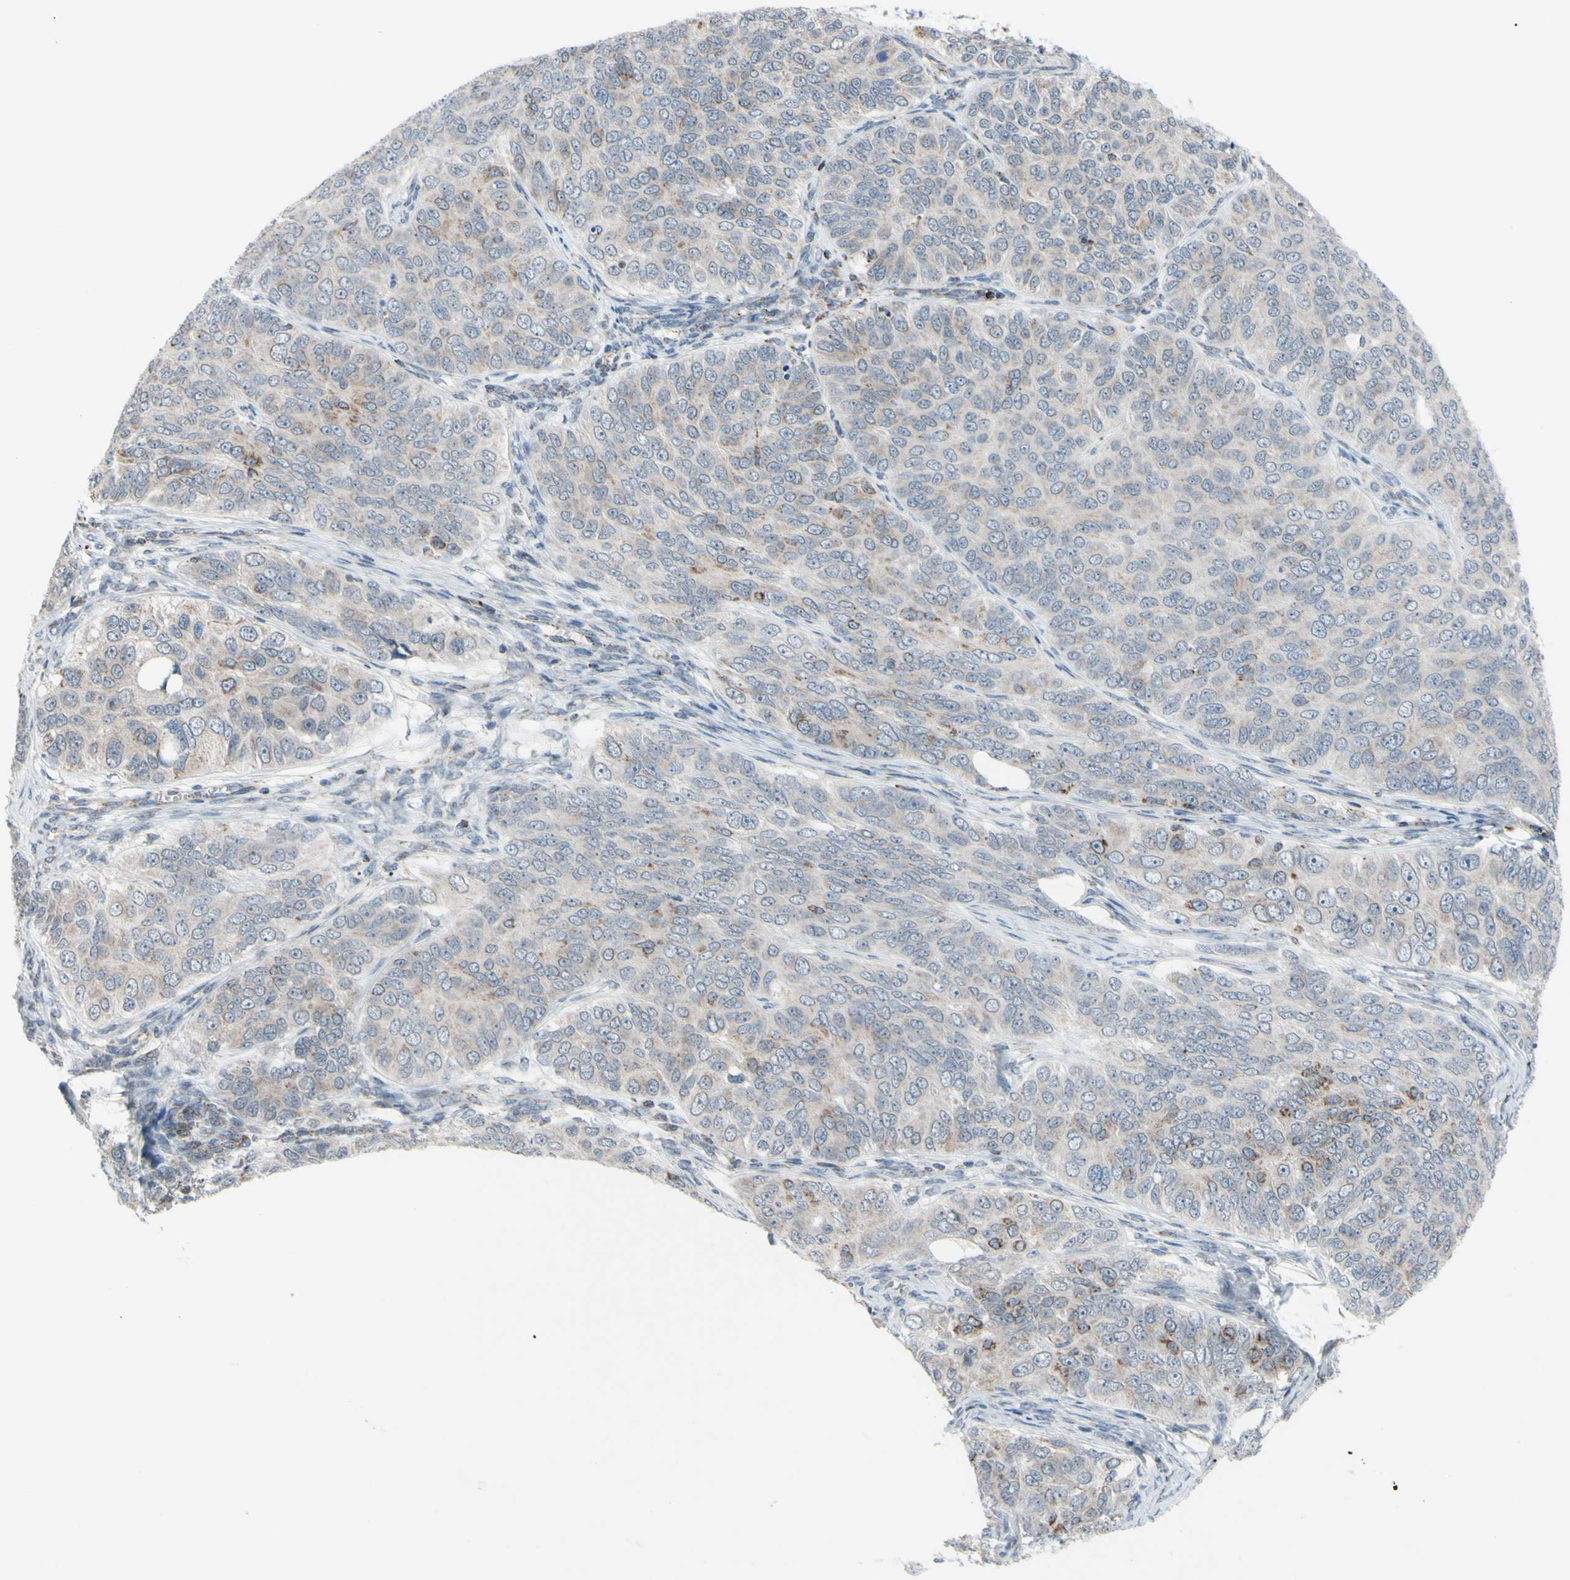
{"staining": {"intensity": "weak", "quantity": "25%-75%", "location": "cytoplasmic/membranous"}, "tissue": "ovarian cancer", "cell_type": "Tumor cells", "image_type": "cancer", "snomed": [{"axis": "morphology", "description": "Carcinoma, endometroid"}, {"axis": "topography", "description": "Ovary"}], "caption": "This histopathology image demonstrates IHC staining of endometroid carcinoma (ovarian), with low weak cytoplasmic/membranous staining in about 25%-75% of tumor cells.", "gene": "GLT8D1", "patient": {"sex": "female", "age": 51}}